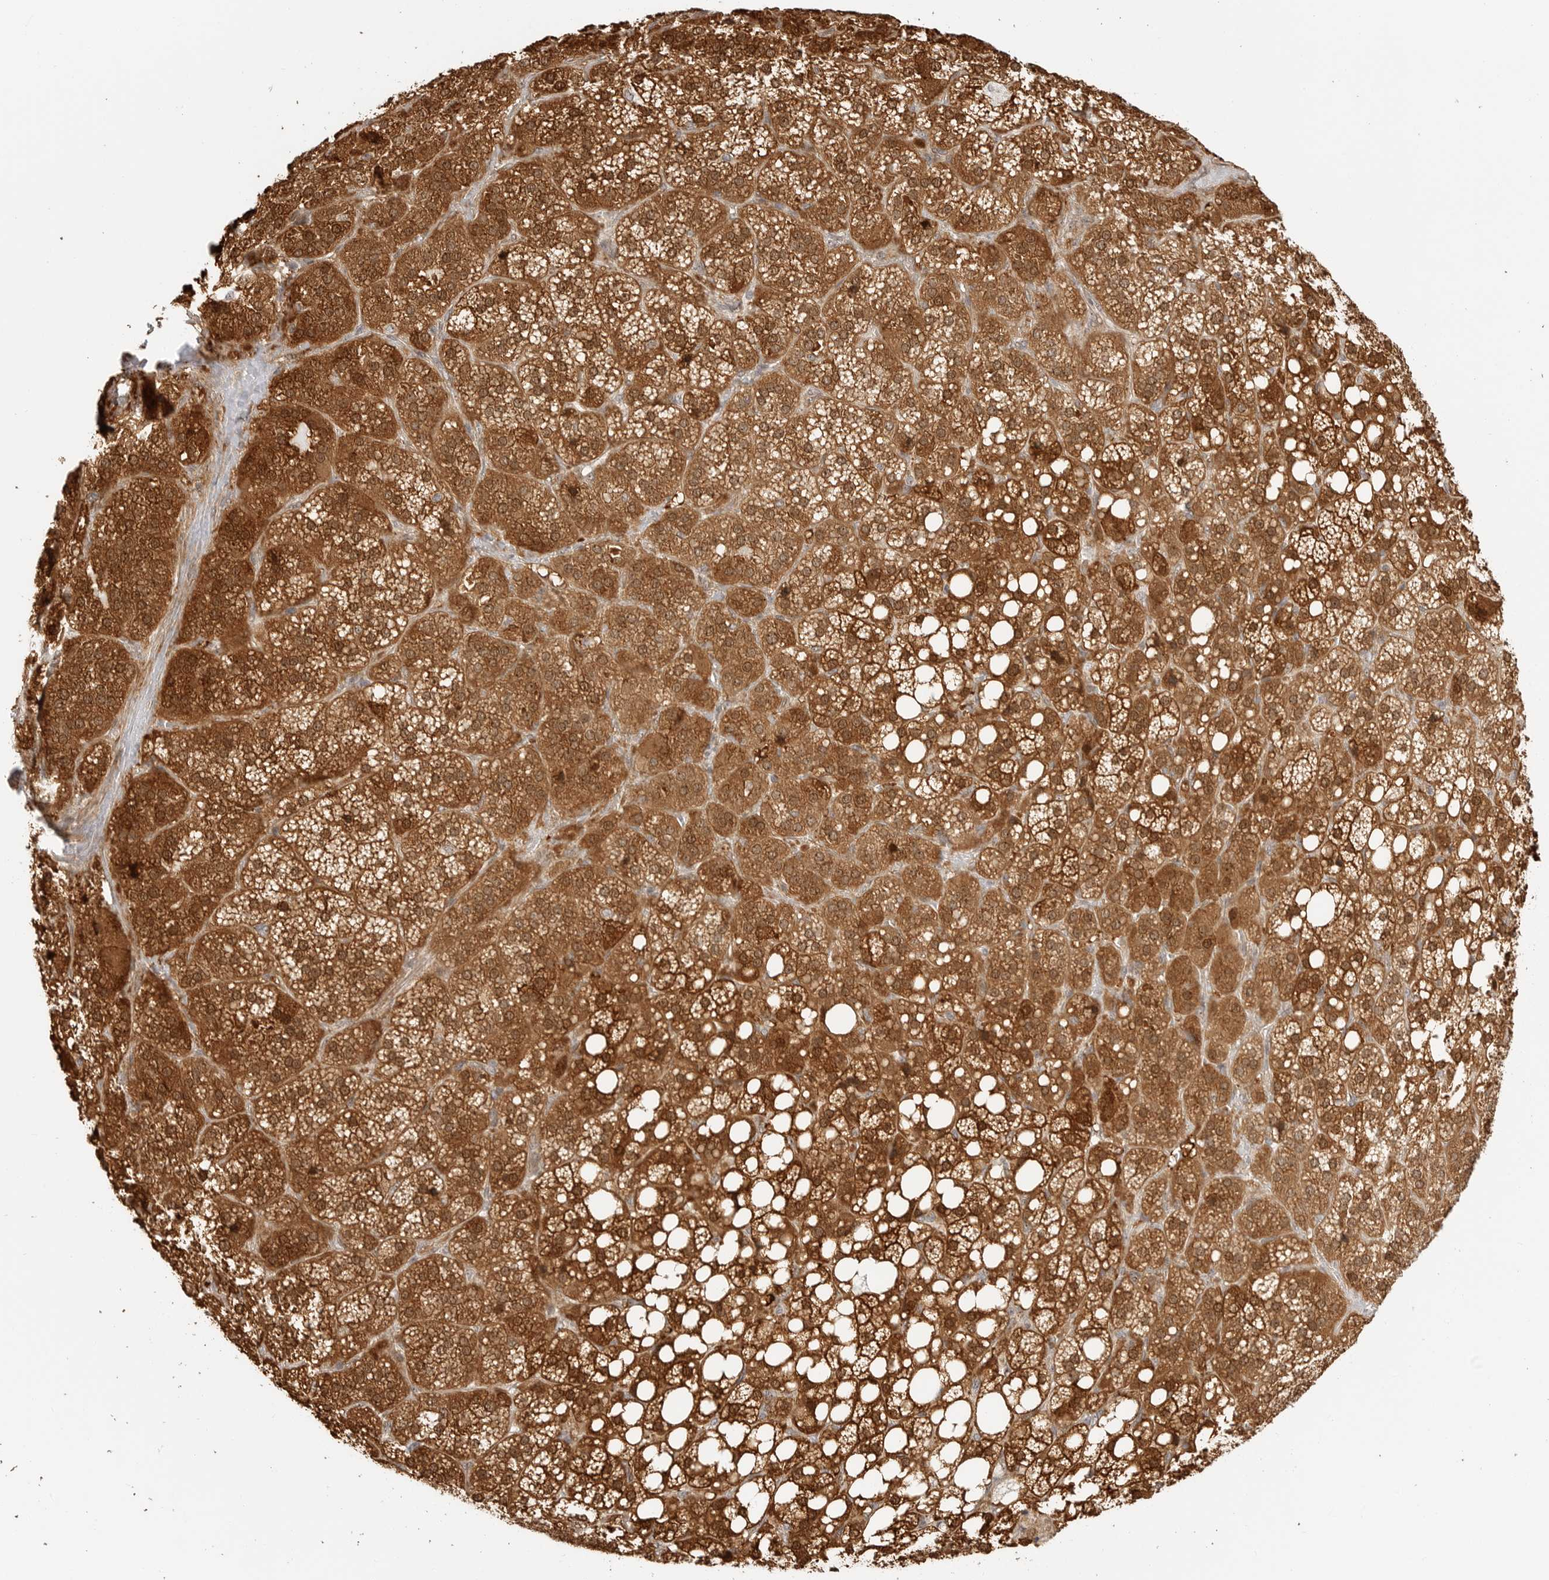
{"staining": {"intensity": "strong", "quantity": ">75%", "location": "cytoplasmic/membranous,nuclear"}, "tissue": "adrenal gland", "cell_type": "Glandular cells", "image_type": "normal", "snomed": [{"axis": "morphology", "description": "Normal tissue, NOS"}, {"axis": "topography", "description": "Adrenal gland"}], "caption": "This is a micrograph of immunohistochemistry staining of benign adrenal gland, which shows strong staining in the cytoplasmic/membranous,nuclear of glandular cells.", "gene": "DSCC1", "patient": {"sex": "female", "age": 59}}